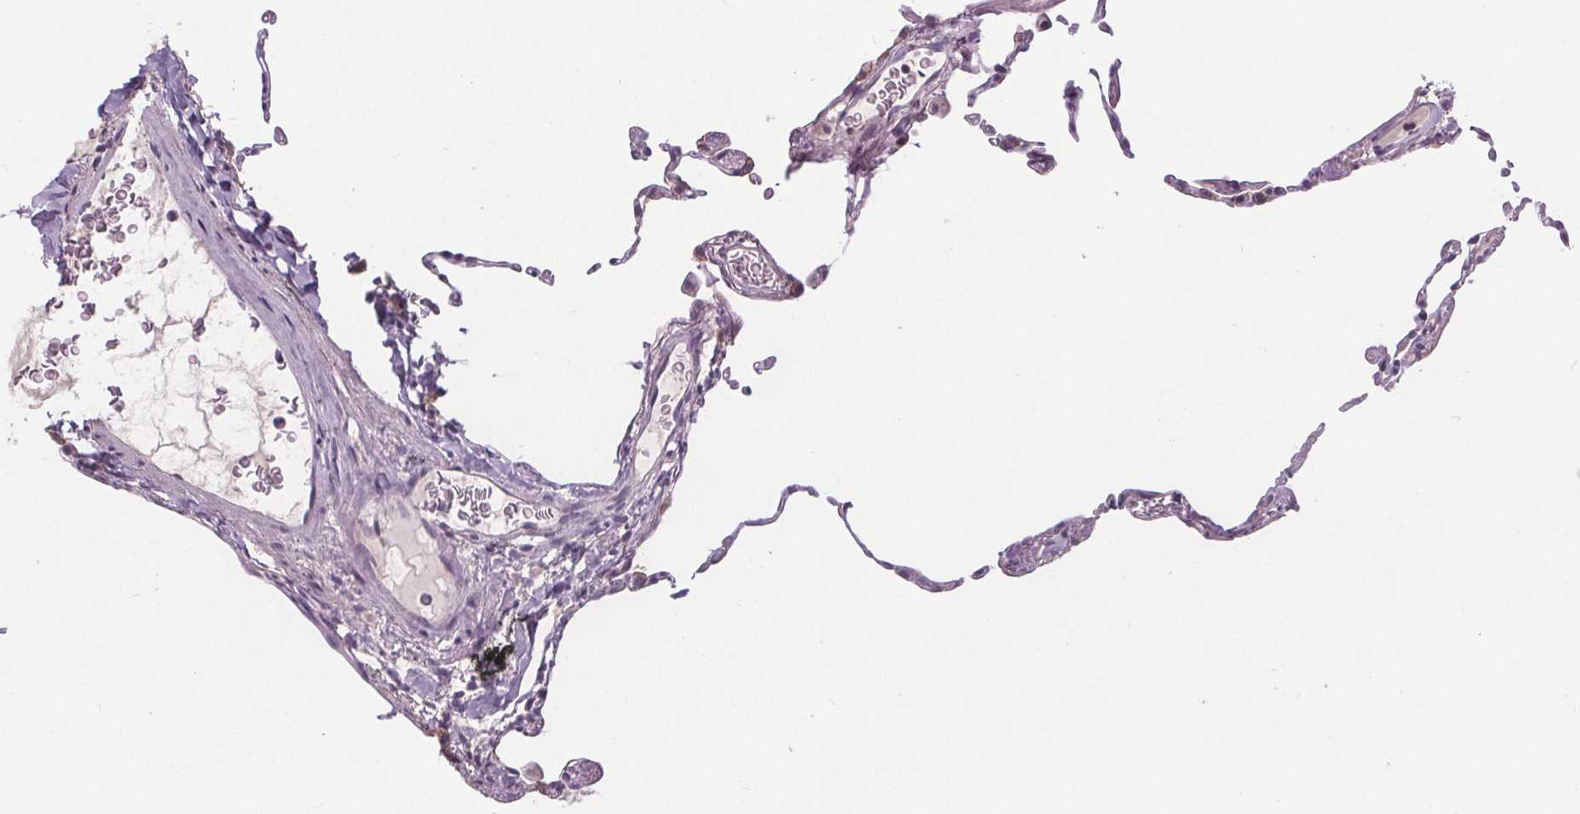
{"staining": {"intensity": "negative", "quantity": "none", "location": "none"}, "tissue": "lung", "cell_type": "Alveolar cells", "image_type": "normal", "snomed": [{"axis": "morphology", "description": "Normal tissue, NOS"}, {"axis": "topography", "description": "Lung"}], "caption": "Alveolar cells show no significant positivity in unremarkable lung. (IHC, brightfield microscopy, high magnification).", "gene": "ATP1A1", "patient": {"sex": "female", "age": 57}}